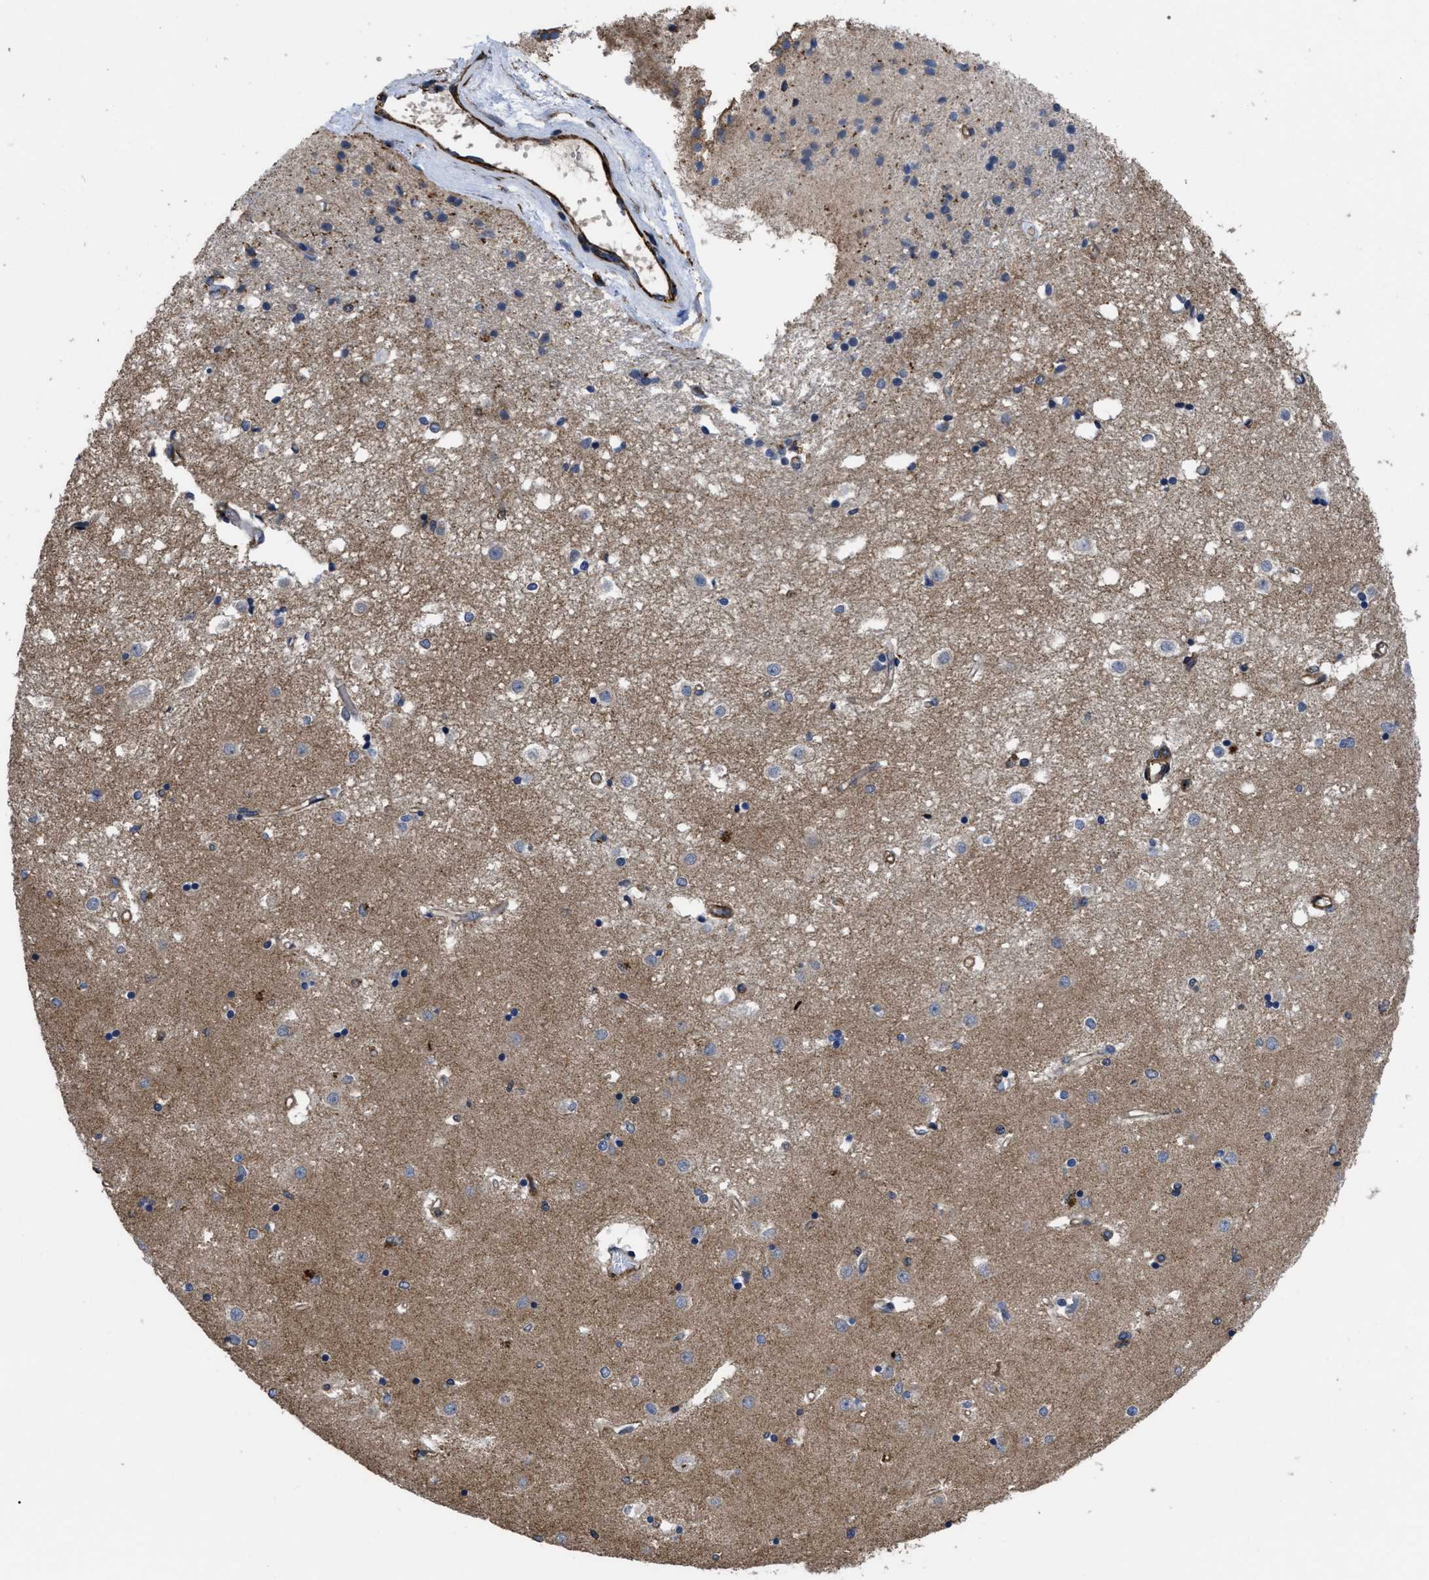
{"staining": {"intensity": "moderate", "quantity": "<25%", "location": "cytoplasmic/membranous"}, "tissue": "caudate", "cell_type": "Glial cells", "image_type": "normal", "snomed": [{"axis": "morphology", "description": "Normal tissue, NOS"}, {"axis": "topography", "description": "Lateral ventricle wall"}], "caption": "Human caudate stained with a brown dye shows moderate cytoplasmic/membranous positive positivity in about <25% of glial cells.", "gene": "SCUBE2", "patient": {"sex": "male", "age": 45}}